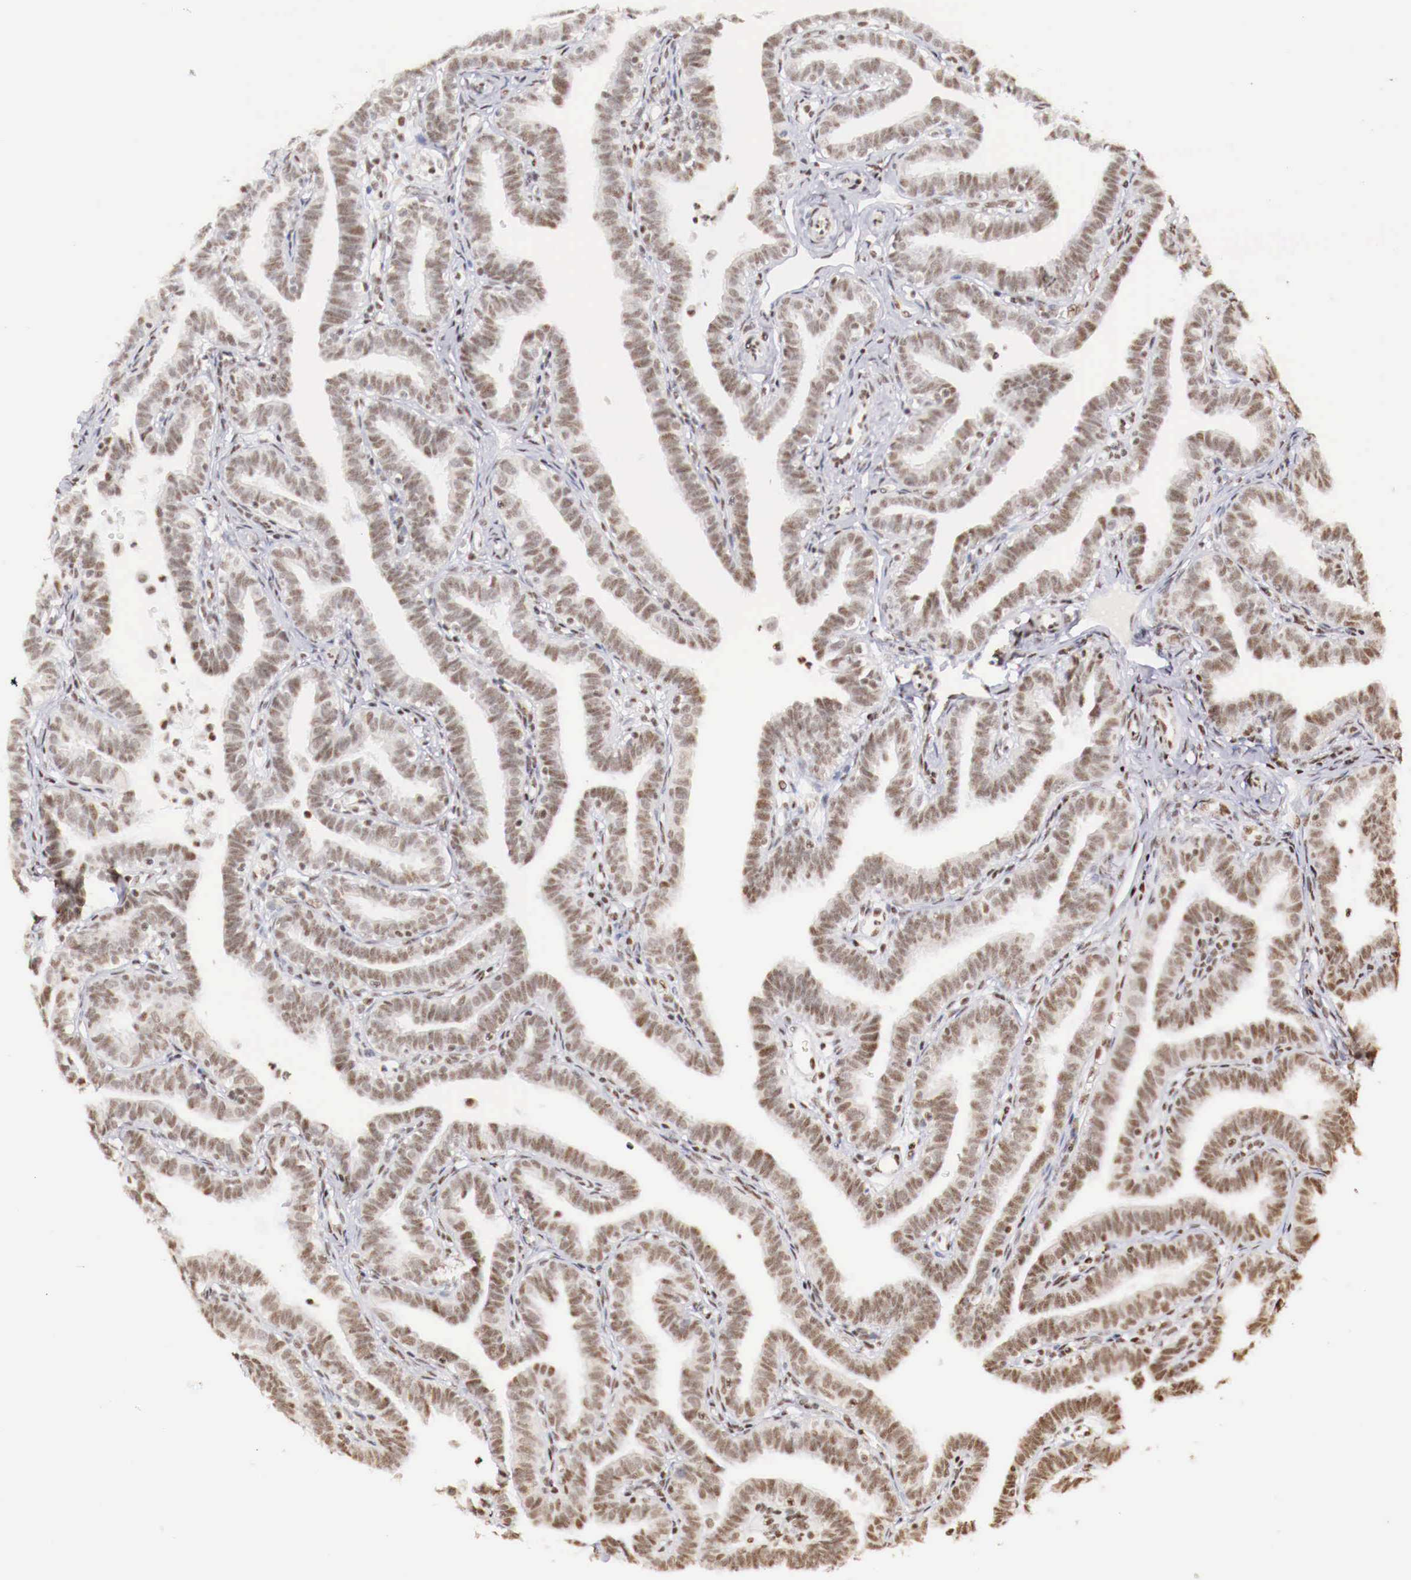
{"staining": {"intensity": "weak", "quantity": ">75%", "location": "nuclear"}, "tissue": "fallopian tube", "cell_type": "Glandular cells", "image_type": "normal", "snomed": [{"axis": "morphology", "description": "Normal tissue, NOS"}, {"axis": "topography", "description": "Fallopian tube"}], "caption": "Immunohistochemistry (IHC) micrograph of benign fallopian tube: human fallopian tube stained using immunohistochemistry (IHC) shows low levels of weak protein expression localized specifically in the nuclear of glandular cells, appearing as a nuclear brown color.", "gene": "SP1", "patient": {"sex": "female", "age": 41}}